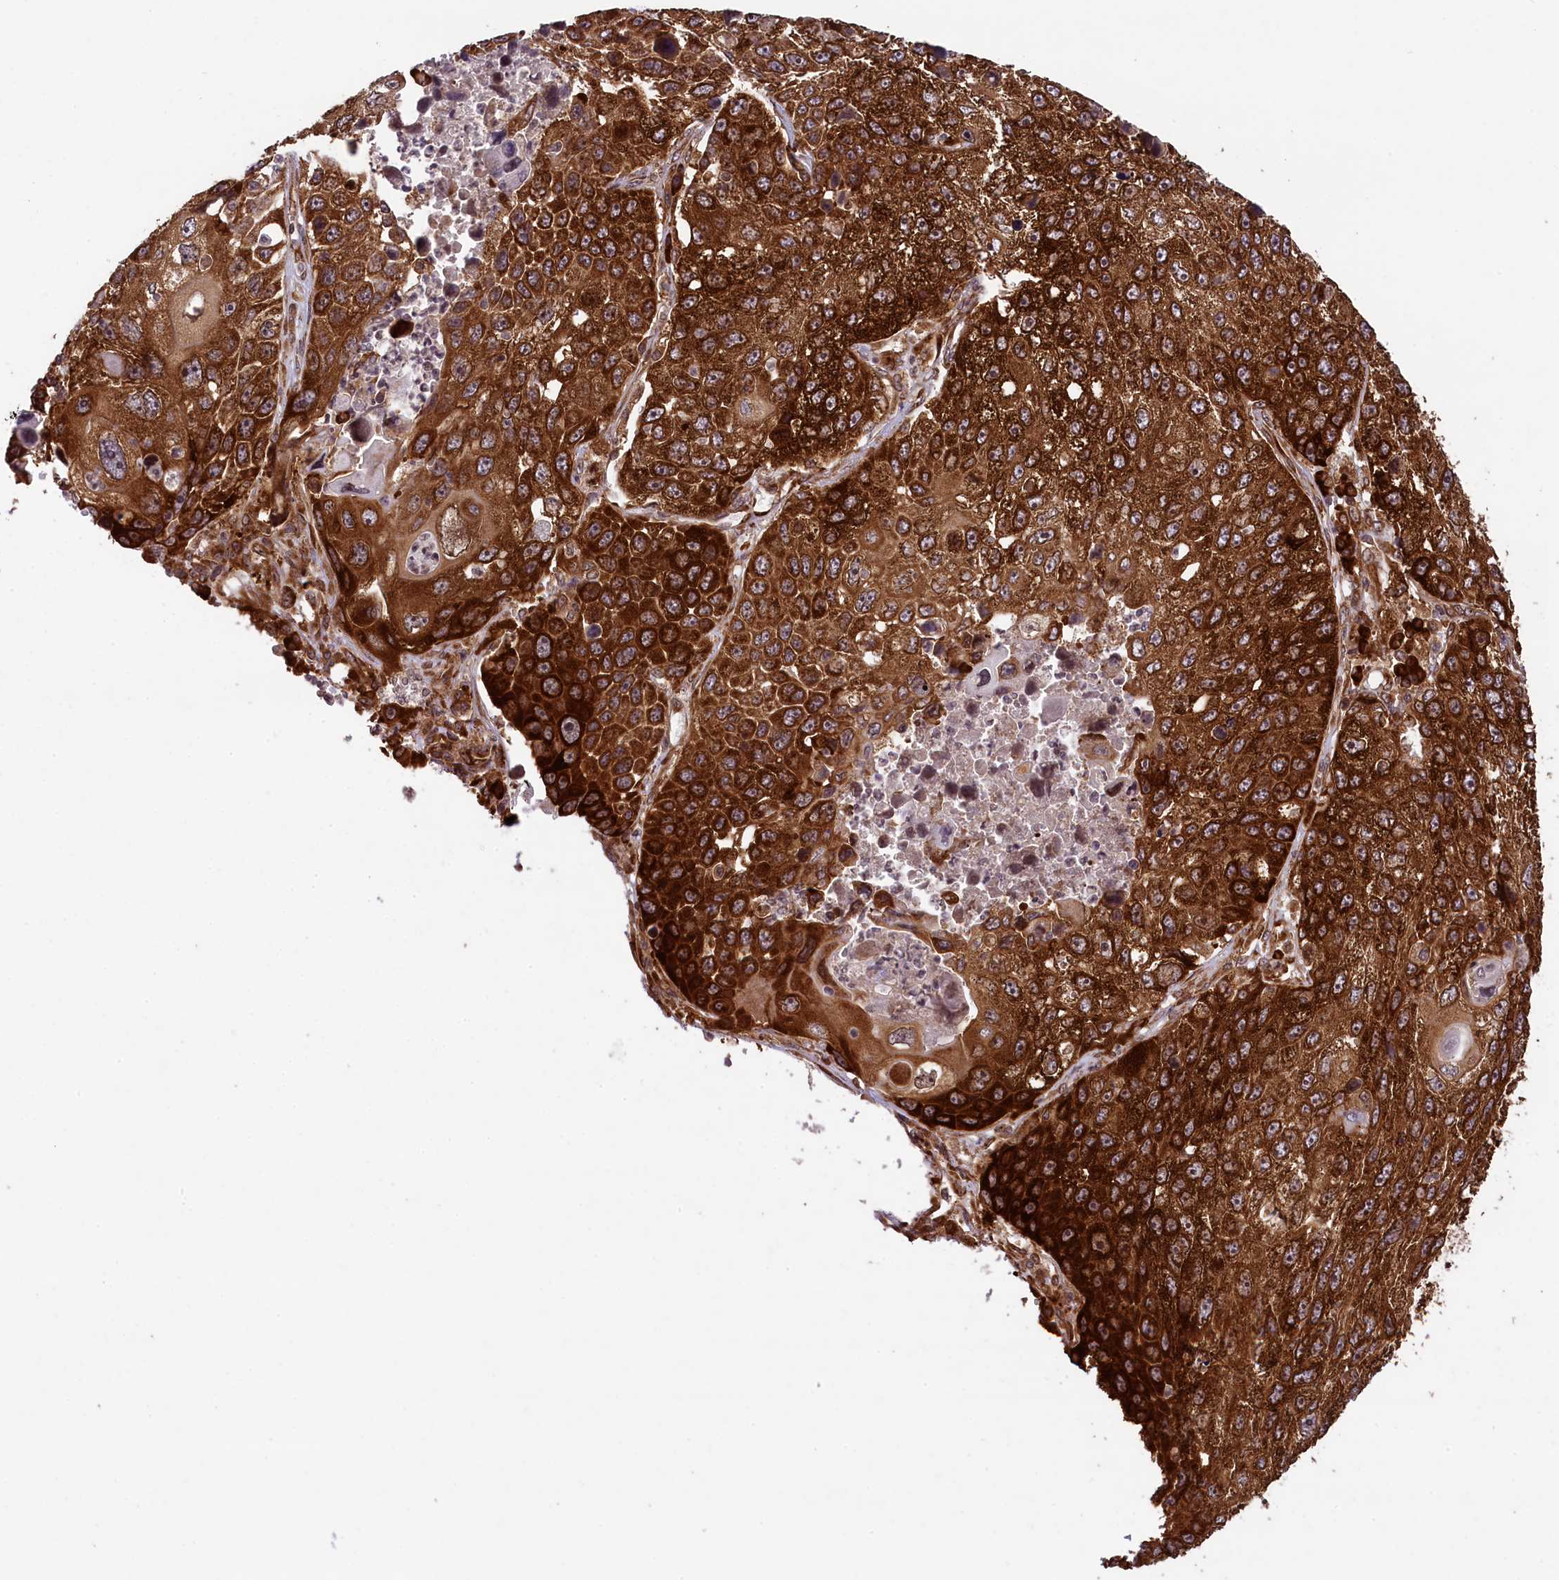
{"staining": {"intensity": "strong", "quantity": ">75%", "location": "cytoplasmic/membranous"}, "tissue": "lung cancer", "cell_type": "Tumor cells", "image_type": "cancer", "snomed": [{"axis": "morphology", "description": "Squamous cell carcinoma, NOS"}, {"axis": "topography", "description": "Lung"}], "caption": "Lung cancer (squamous cell carcinoma) tissue shows strong cytoplasmic/membranous positivity in approximately >75% of tumor cells, visualized by immunohistochemistry.", "gene": "LARP4", "patient": {"sex": "male", "age": 61}}